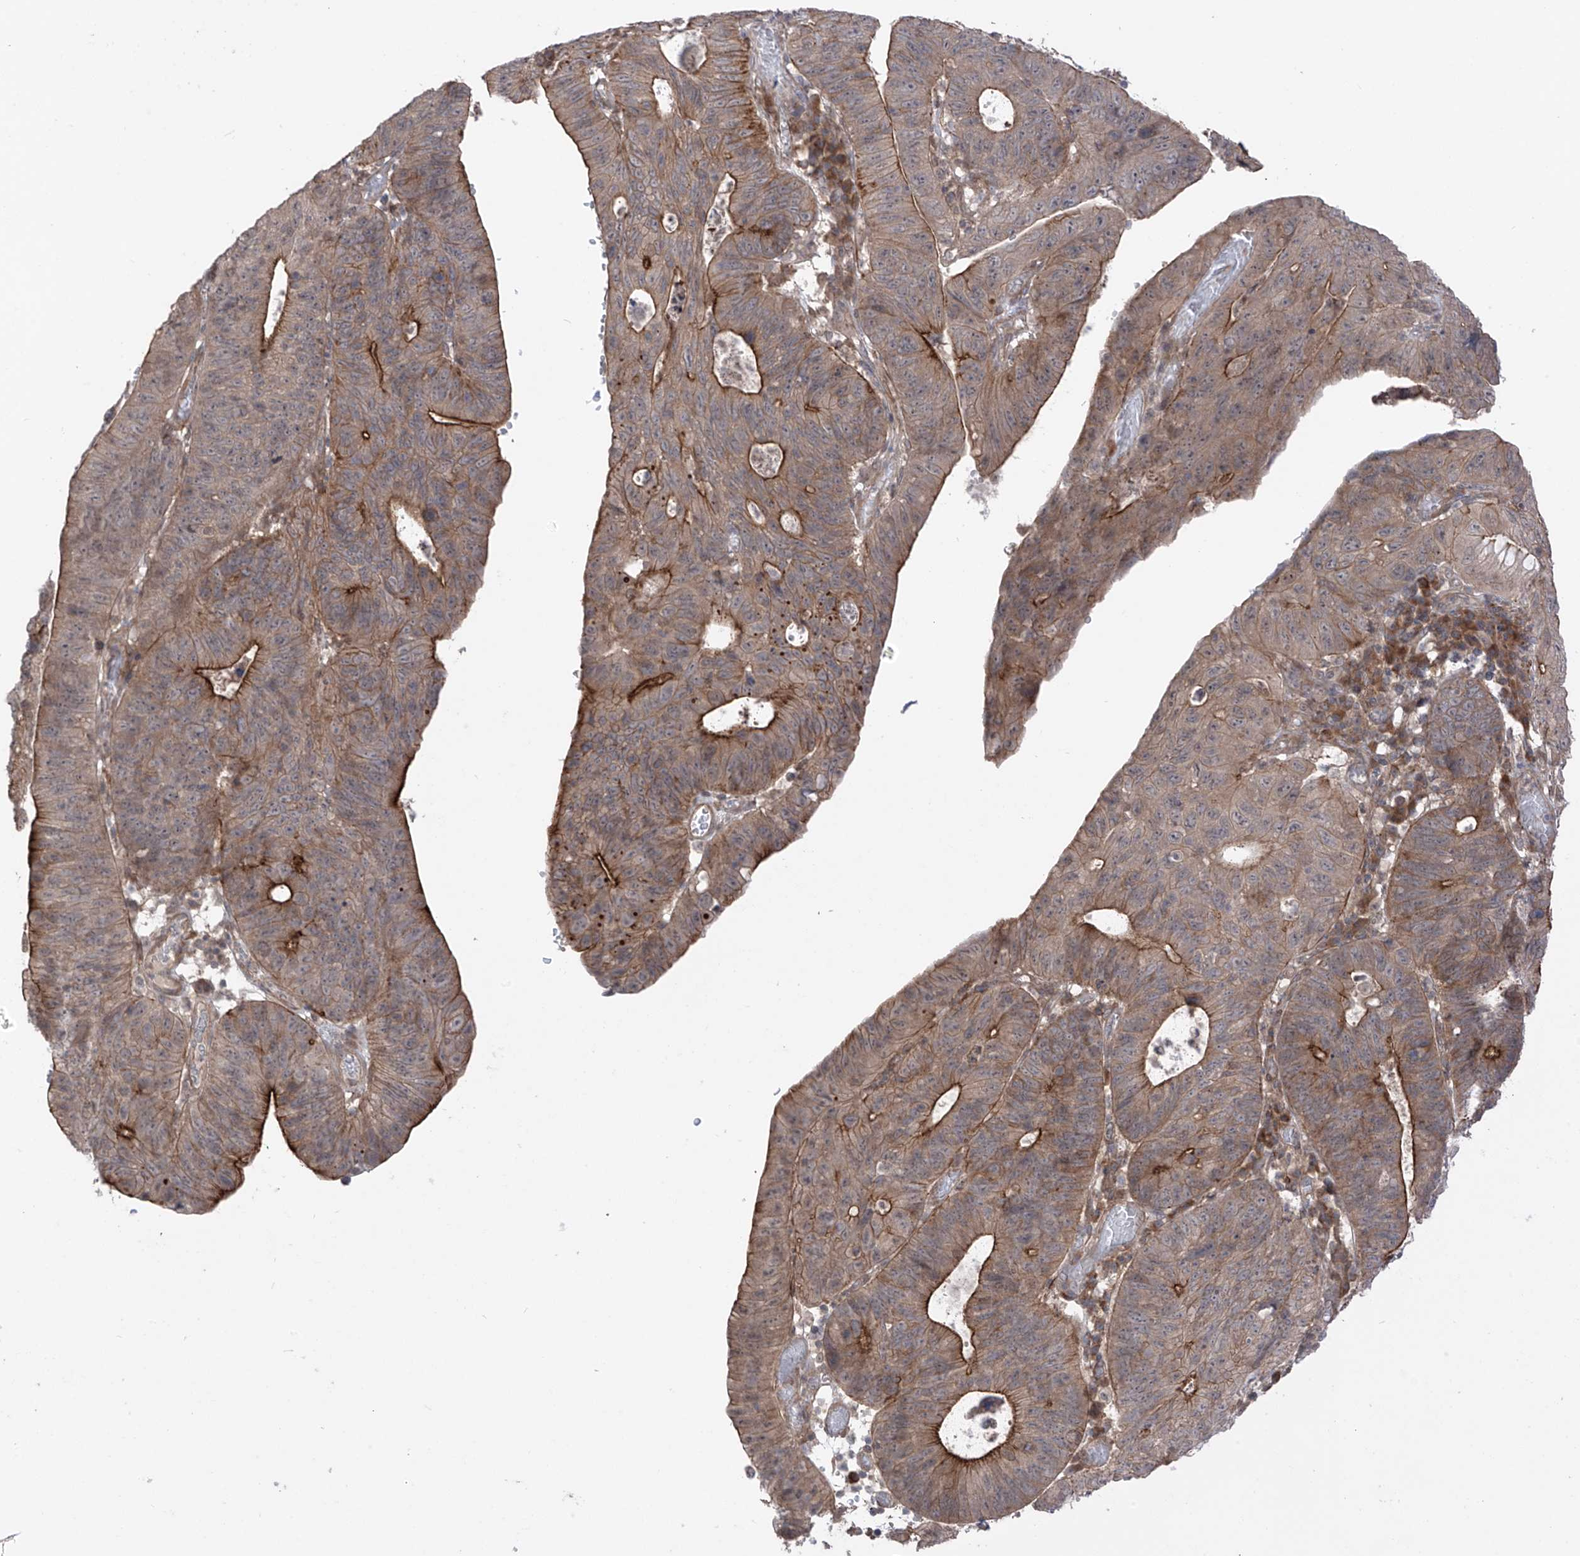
{"staining": {"intensity": "moderate", "quantity": ">75%", "location": "cytoplasmic/membranous"}, "tissue": "stomach cancer", "cell_type": "Tumor cells", "image_type": "cancer", "snomed": [{"axis": "morphology", "description": "Adenocarcinoma, NOS"}, {"axis": "topography", "description": "Stomach"}], "caption": "High-magnification brightfield microscopy of stomach adenocarcinoma stained with DAB (3,3'-diaminobenzidine) (brown) and counterstained with hematoxylin (blue). tumor cells exhibit moderate cytoplasmic/membranous expression is seen in about>75% of cells.", "gene": "LRRC74A", "patient": {"sex": "male", "age": 59}}